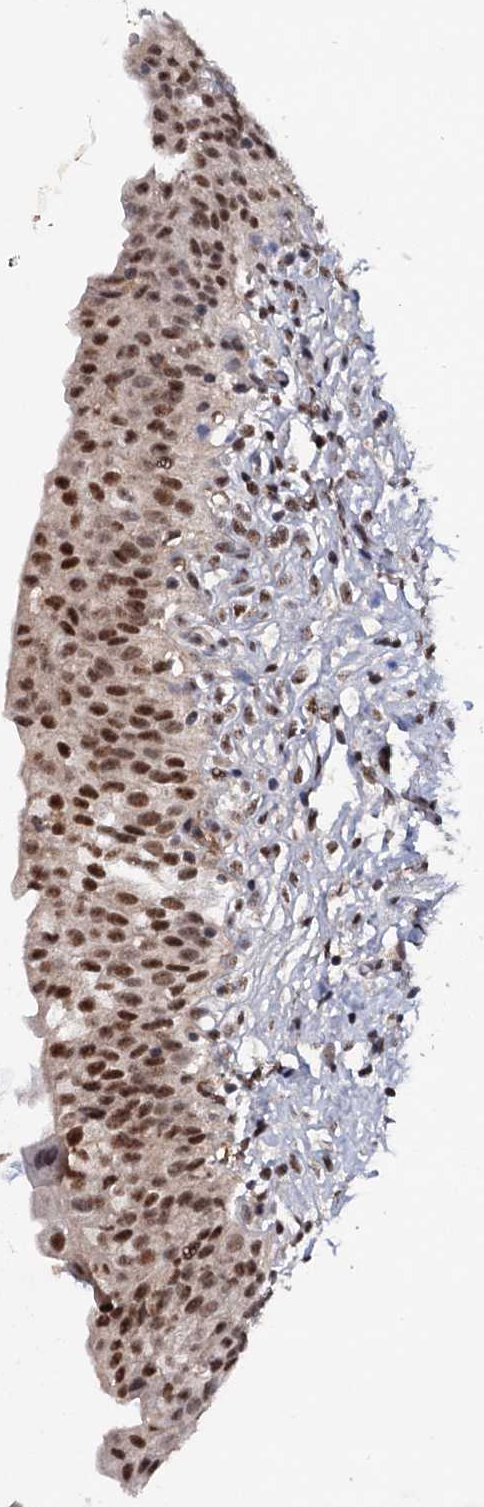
{"staining": {"intensity": "strong", "quantity": ">75%", "location": "nuclear"}, "tissue": "urinary bladder", "cell_type": "Urothelial cells", "image_type": "normal", "snomed": [{"axis": "morphology", "description": "Normal tissue, NOS"}, {"axis": "topography", "description": "Urinary bladder"}], "caption": "A high-resolution photomicrograph shows immunohistochemistry staining of unremarkable urinary bladder, which shows strong nuclear positivity in about >75% of urothelial cells.", "gene": "TBC1D12", "patient": {"sex": "male", "age": 55}}